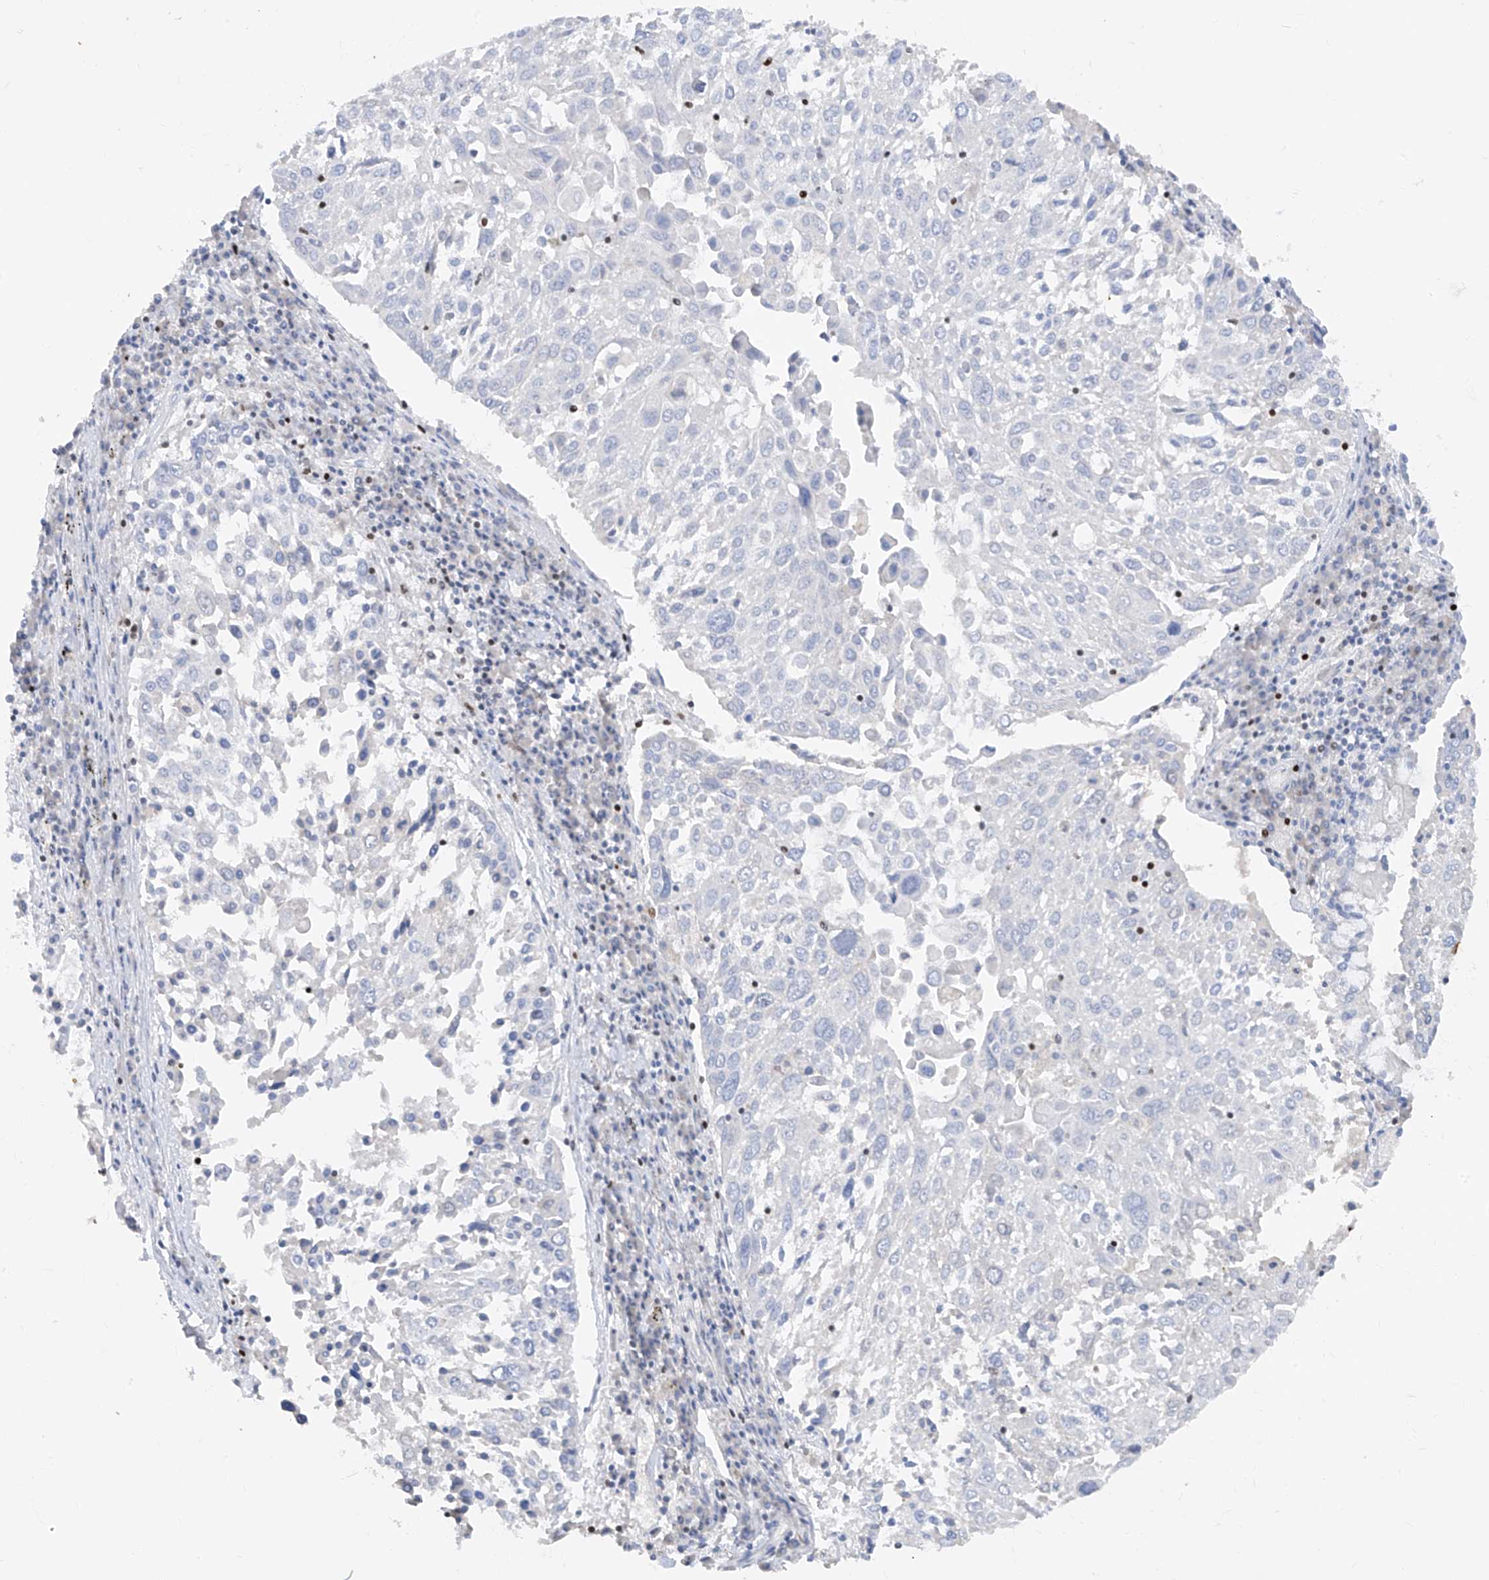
{"staining": {"intensity": "negative", "quantity": "none", "location": "none"}, "tissue": "lung cancer", "cell_type": "Tumor cells", "image_type": "cancer", "snomed": [{"axis": "morphology", "description": "Squamous cell carcinoma, NOS"}, {"axis": "topography", "description": "Lung"}], "caption": "This photomicrograph is of squamous cell carcinoma (lung) stained with immunohistochemistry to label a protein in brown with the nuclei are counter-stained blue. There is no positivity in tumor cells. (IHC, brightfield microscopy, high magnification).", "gene": "TBX21", "patient": {"sex": "male", "age": 65}}